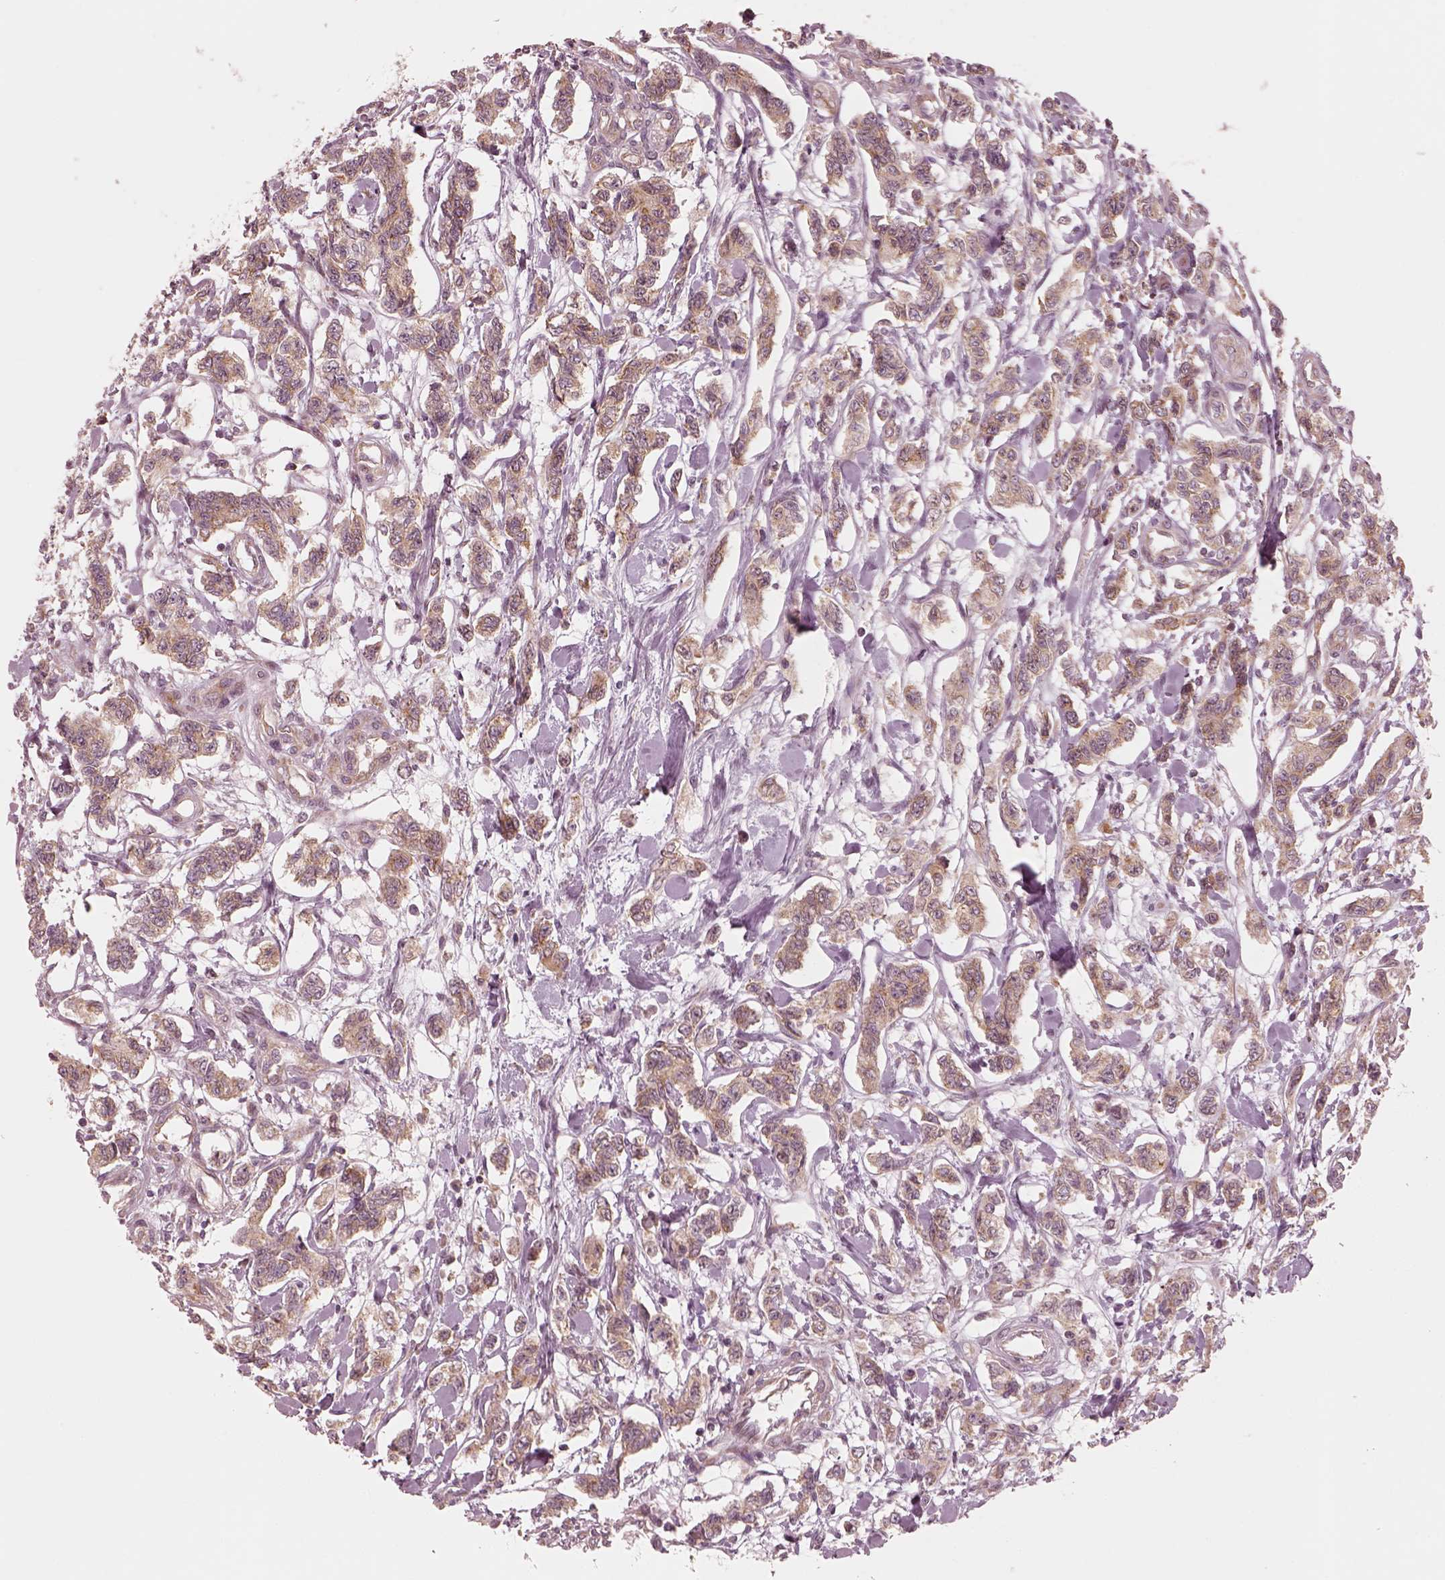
{"staining": {"intensity": "moderate", "quantity": ">75%", "location": "cytoplasmic/membranous"}, "tissue": "carcinoid", "cell_type": "Tumor cells", "image_type": "cancer", "snomed": [{"axis": "morphology", "description": "Carcinoid, malignant, NOS"}, {"axis": "topography", "description": "Kidney"}], "caption": "Protein expression analysis of carcinoid (malignant) reveals moderate cytoplasmic/membranous expression in about >75% of tumor cells.", "gene": "CNOT2", "patient": {"sex": "female", "age": 41}}